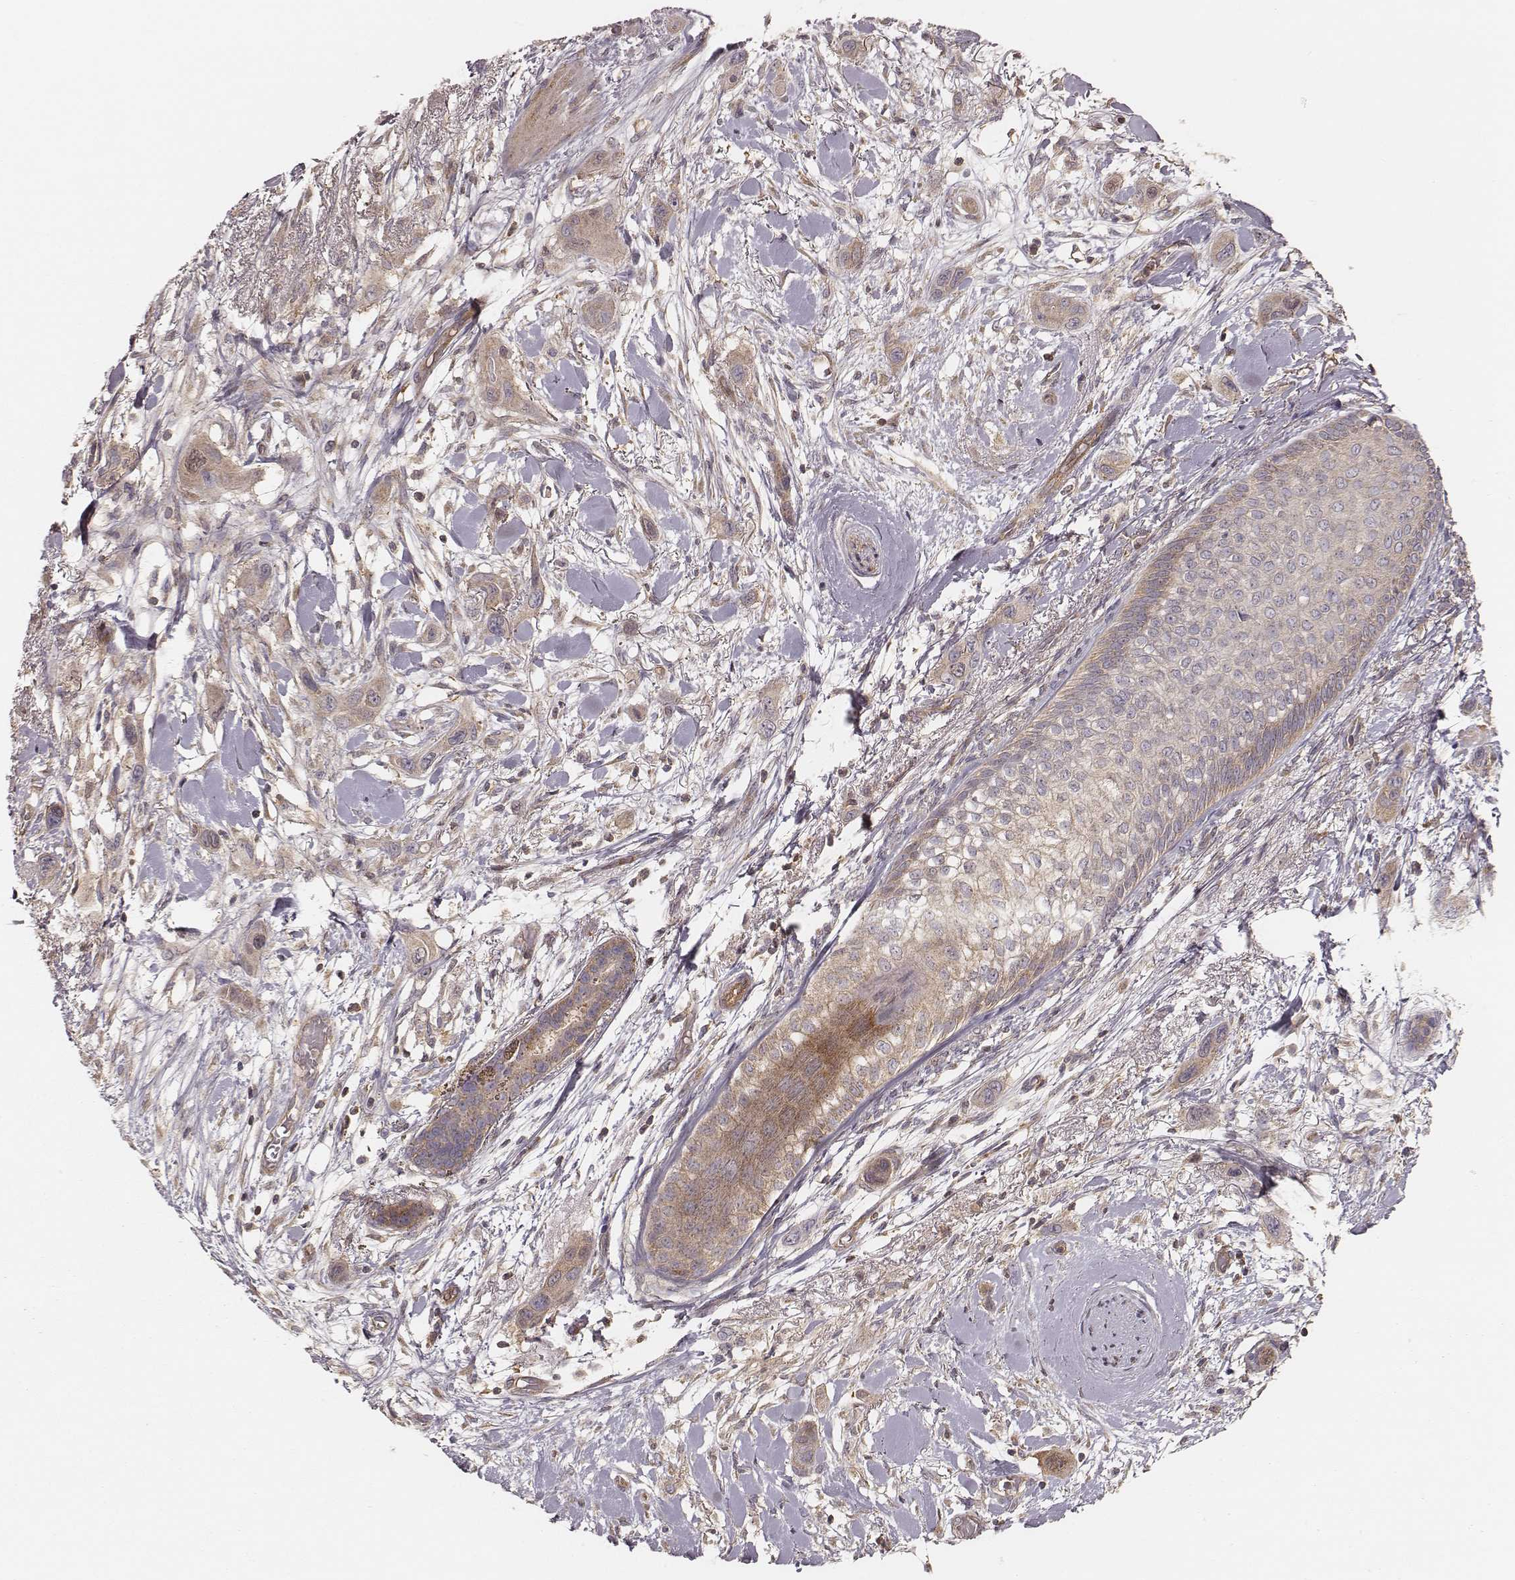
{"staining": {"intensity": "weak", "quantity": ">75%", "location": "cytoplasmic/membranous"}, "tissue": "skin cancer", "cell_type": "Tumor cells", "image_type": "cancer", "snomed": [{"axis": "morphology", "description": "Squamous cell carcinoma, NOS"}, {"axis": "topography", "description": "Skin"}], "caption": "Protein analysis of skin squamous cell carcinoma tissue displays weak cytoplasmic/membranous staining in about >75% of tumor cells. (DAB IHC, brown staining for protein, blue staining for nuclei).", "gene": "CARS1", "patient": {"sex": "male", "age": 79}}